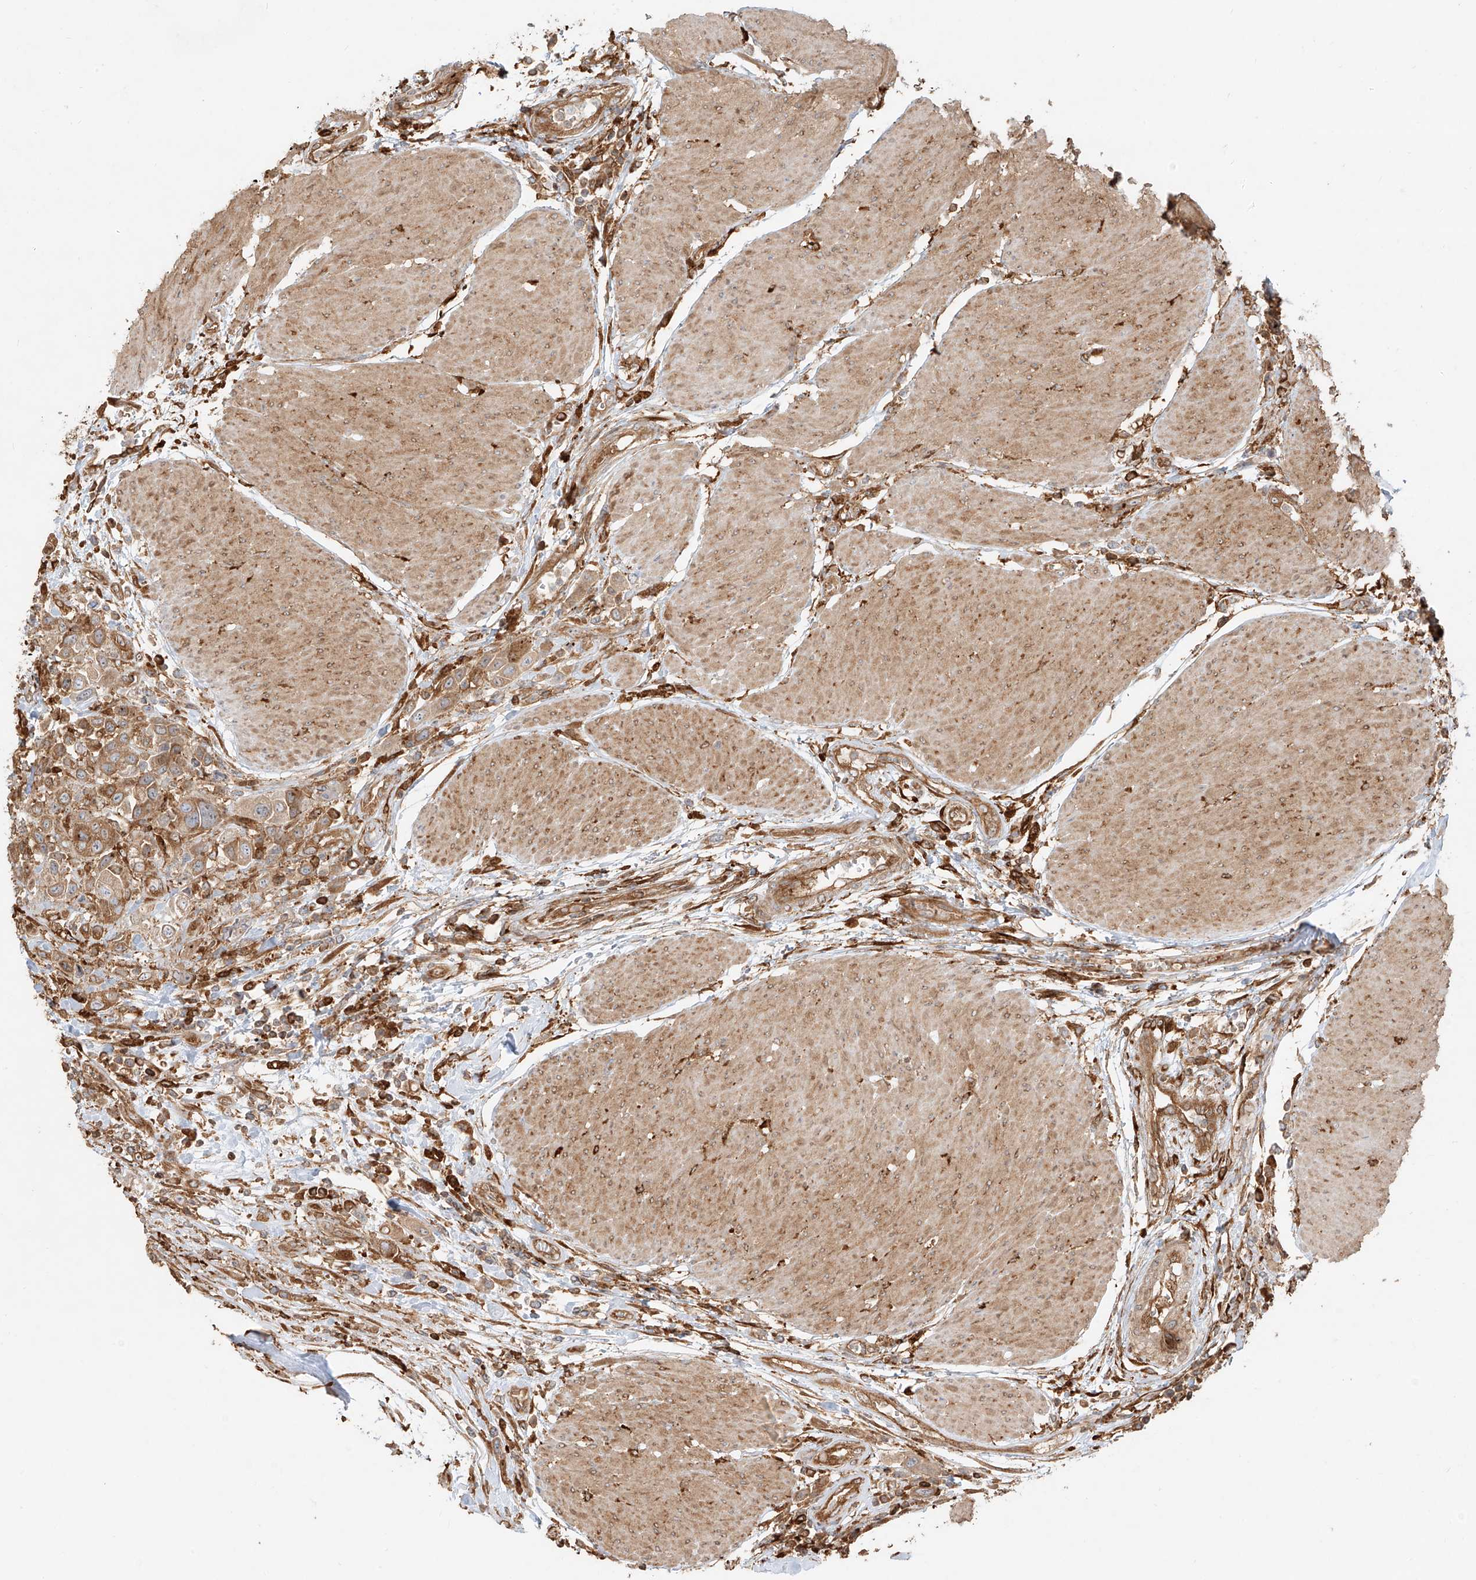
{"staining": {"intensity": "moderate", "quantity": ">75%", "location": "cytoplasmic/membranous"}, "tissue": "urothelial cancer", "cell_type": "Tumor cells", "image_type": "cancer", "snomed": [{"axis": "morphology", "description": "Urothelial carcinoma, High grade"}, {"axis": "topography", "description": "Urinary bladder"}], "caption": "Urothelial cancer stained with immunohistochemistry (IHC) demonstrates moderate cytoplasmic/membranous staining in approximately >75% of tumor cells. Immunohistochemistry (ihc) stains the protein of interest in brown and the nuclei are stained blue.", "gene": "SNX9", "patient": {"sex": "male", "age": 50}}